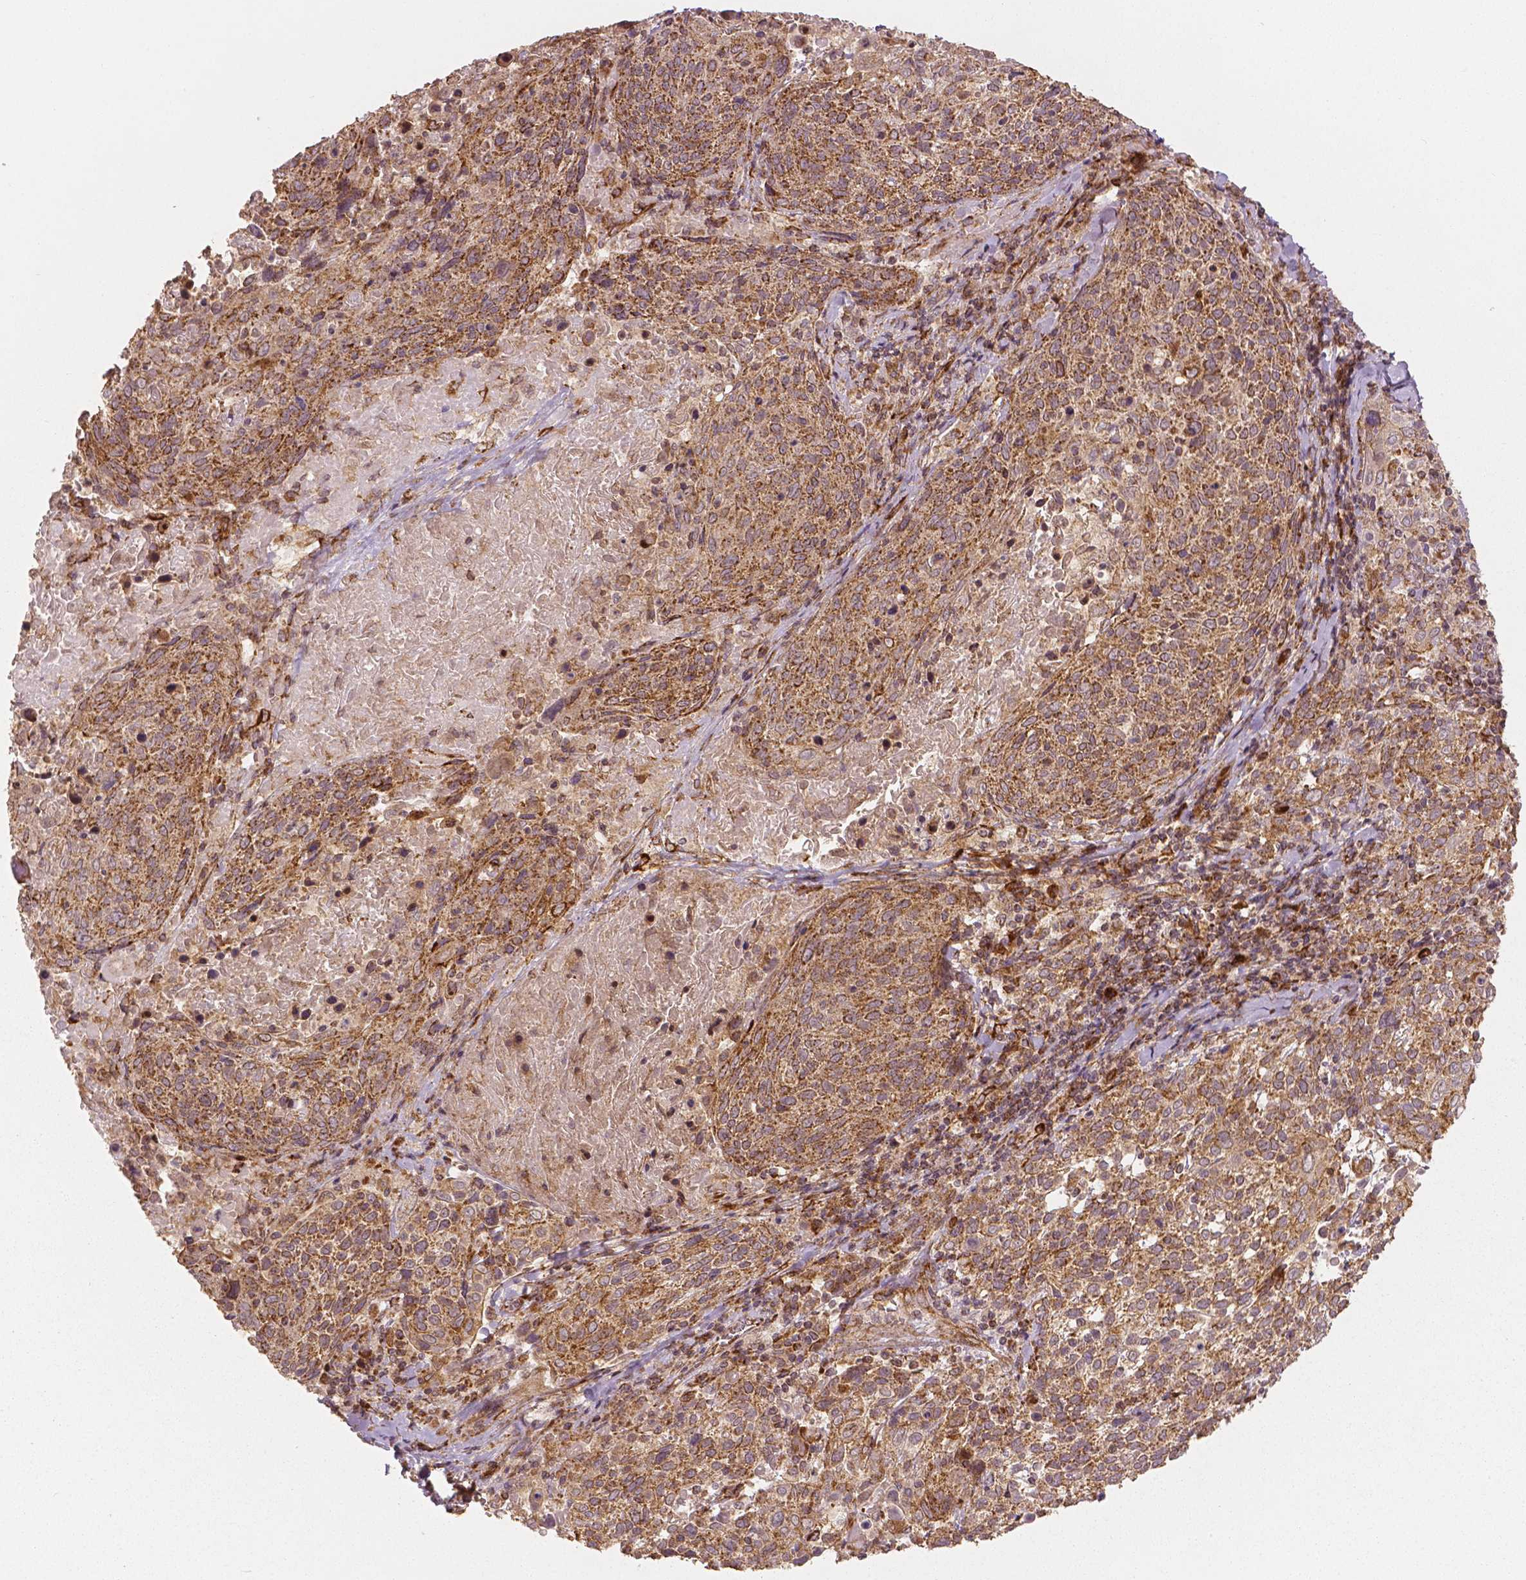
{"staining": {"intensity": "moderate", "quantity": ">75%", "location": "cytoplasmic/membranous"}, "tissue": "cervical cancer", "cell_type": "Tumor cells", "image_type": "cancer", "snomed": [{"axis": "morphology", "description": "Squamous cell carcinoma, NOS"}, {"axis": "topography", "description": "Cervix"}], "caption": "The micrograph displays staining of cervical cancer, revealing moderate cytoplasmic/membranous protein staining (brown color) within tumor cells.", "gene": "PGAM5", "patient": {"sex": "female", "age": 61}}